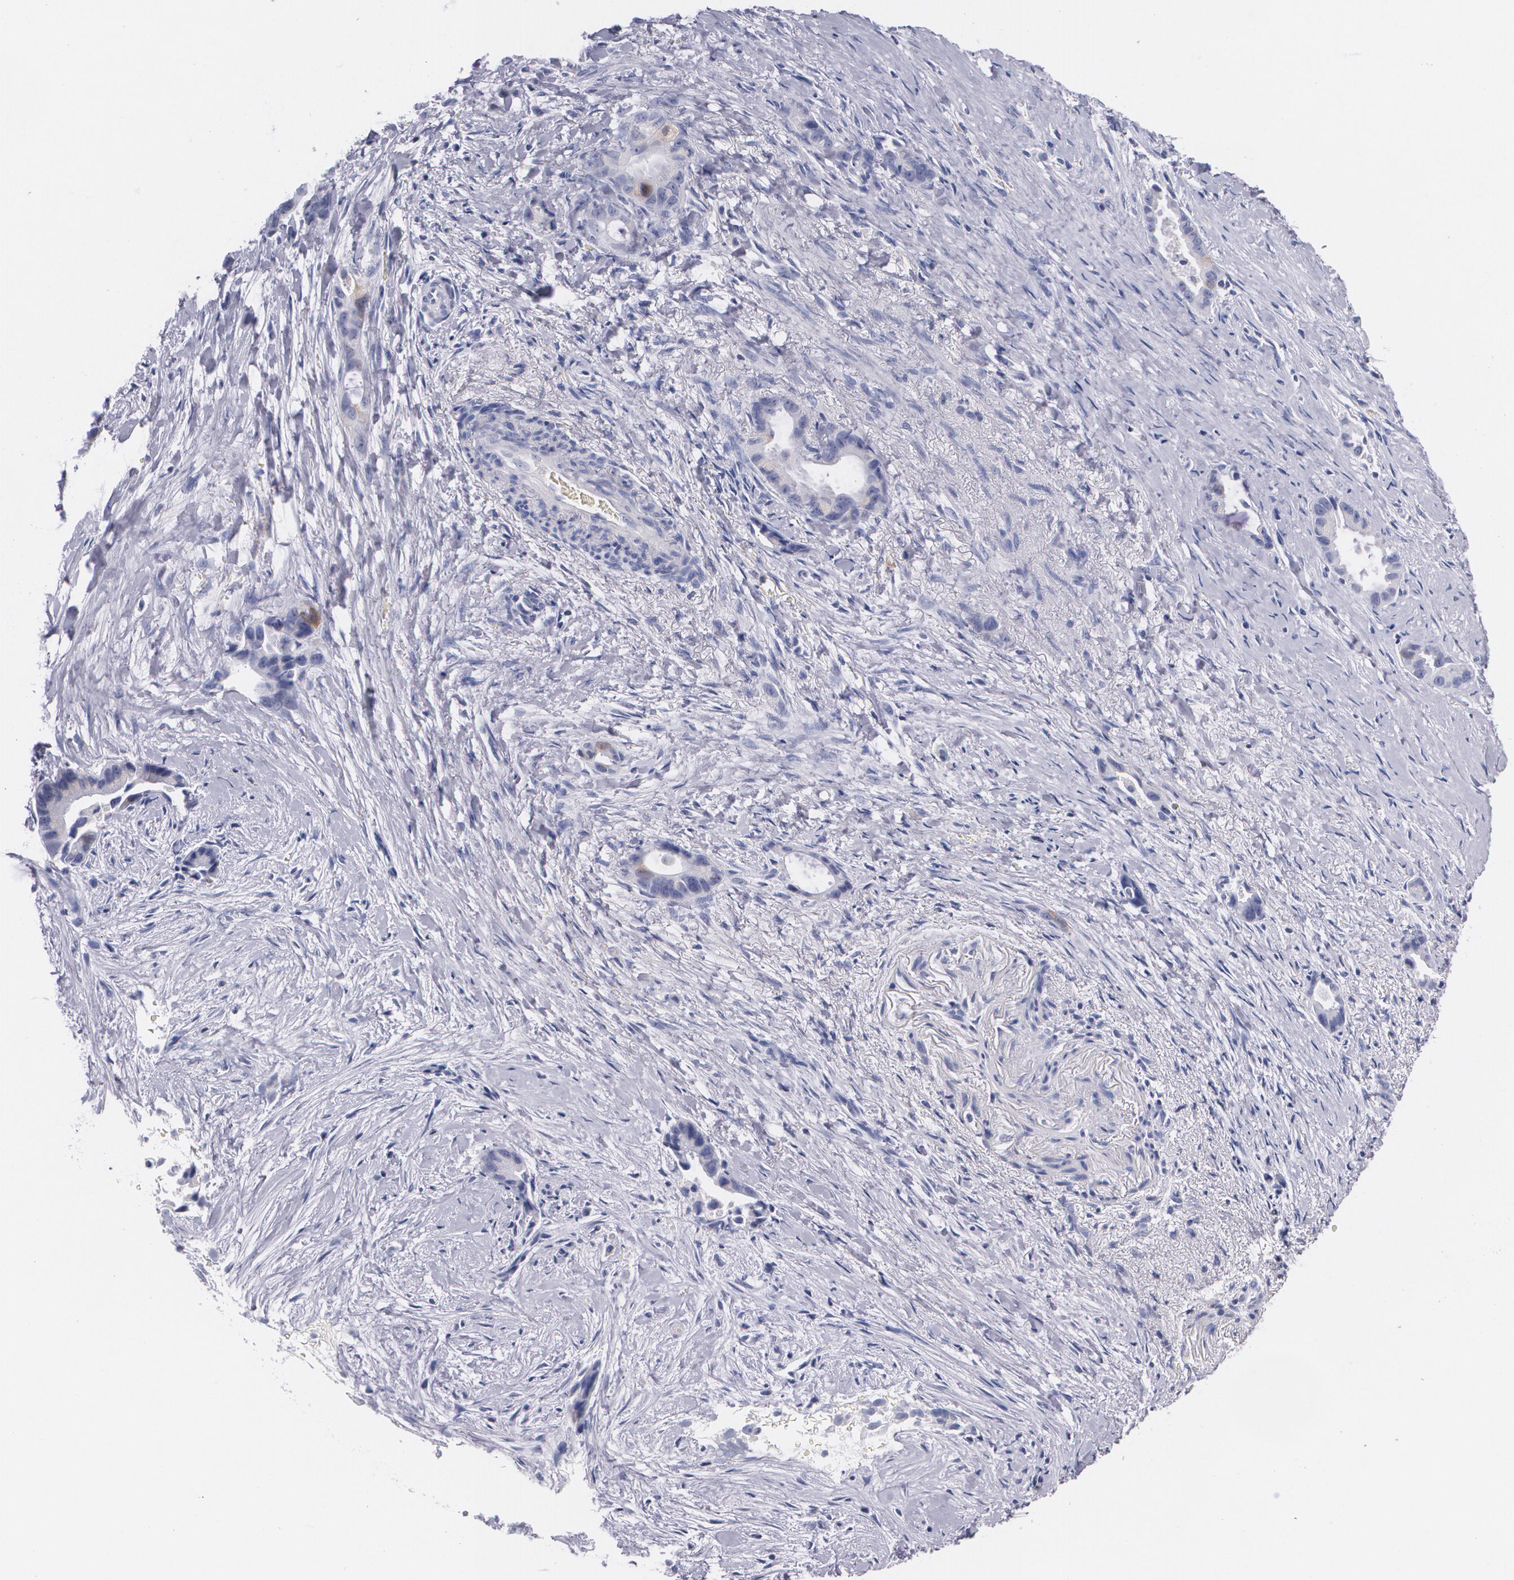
{"staining": {"intensity": "weak", "quantity": "<25%", "location": "cytoplasmic/membranous"}, "tissue": "liver cancer", "cell_type": "Tumor cells", "image_type": "cancer", "snomed": [{"axis": "morphology", "description": "Cholangiocarcinoma"}, {"axis": "topography", "description": "Liver"}], "caption": "DAB immunohistochemical staining of liver cancer (cholangiocarcinoma) demonstrates no significant expression in tumor cells. (DAB IHC with hematoxylin counter stain).", "gene": "HMMR", "patient": {"sex": "female", "age": 55}}